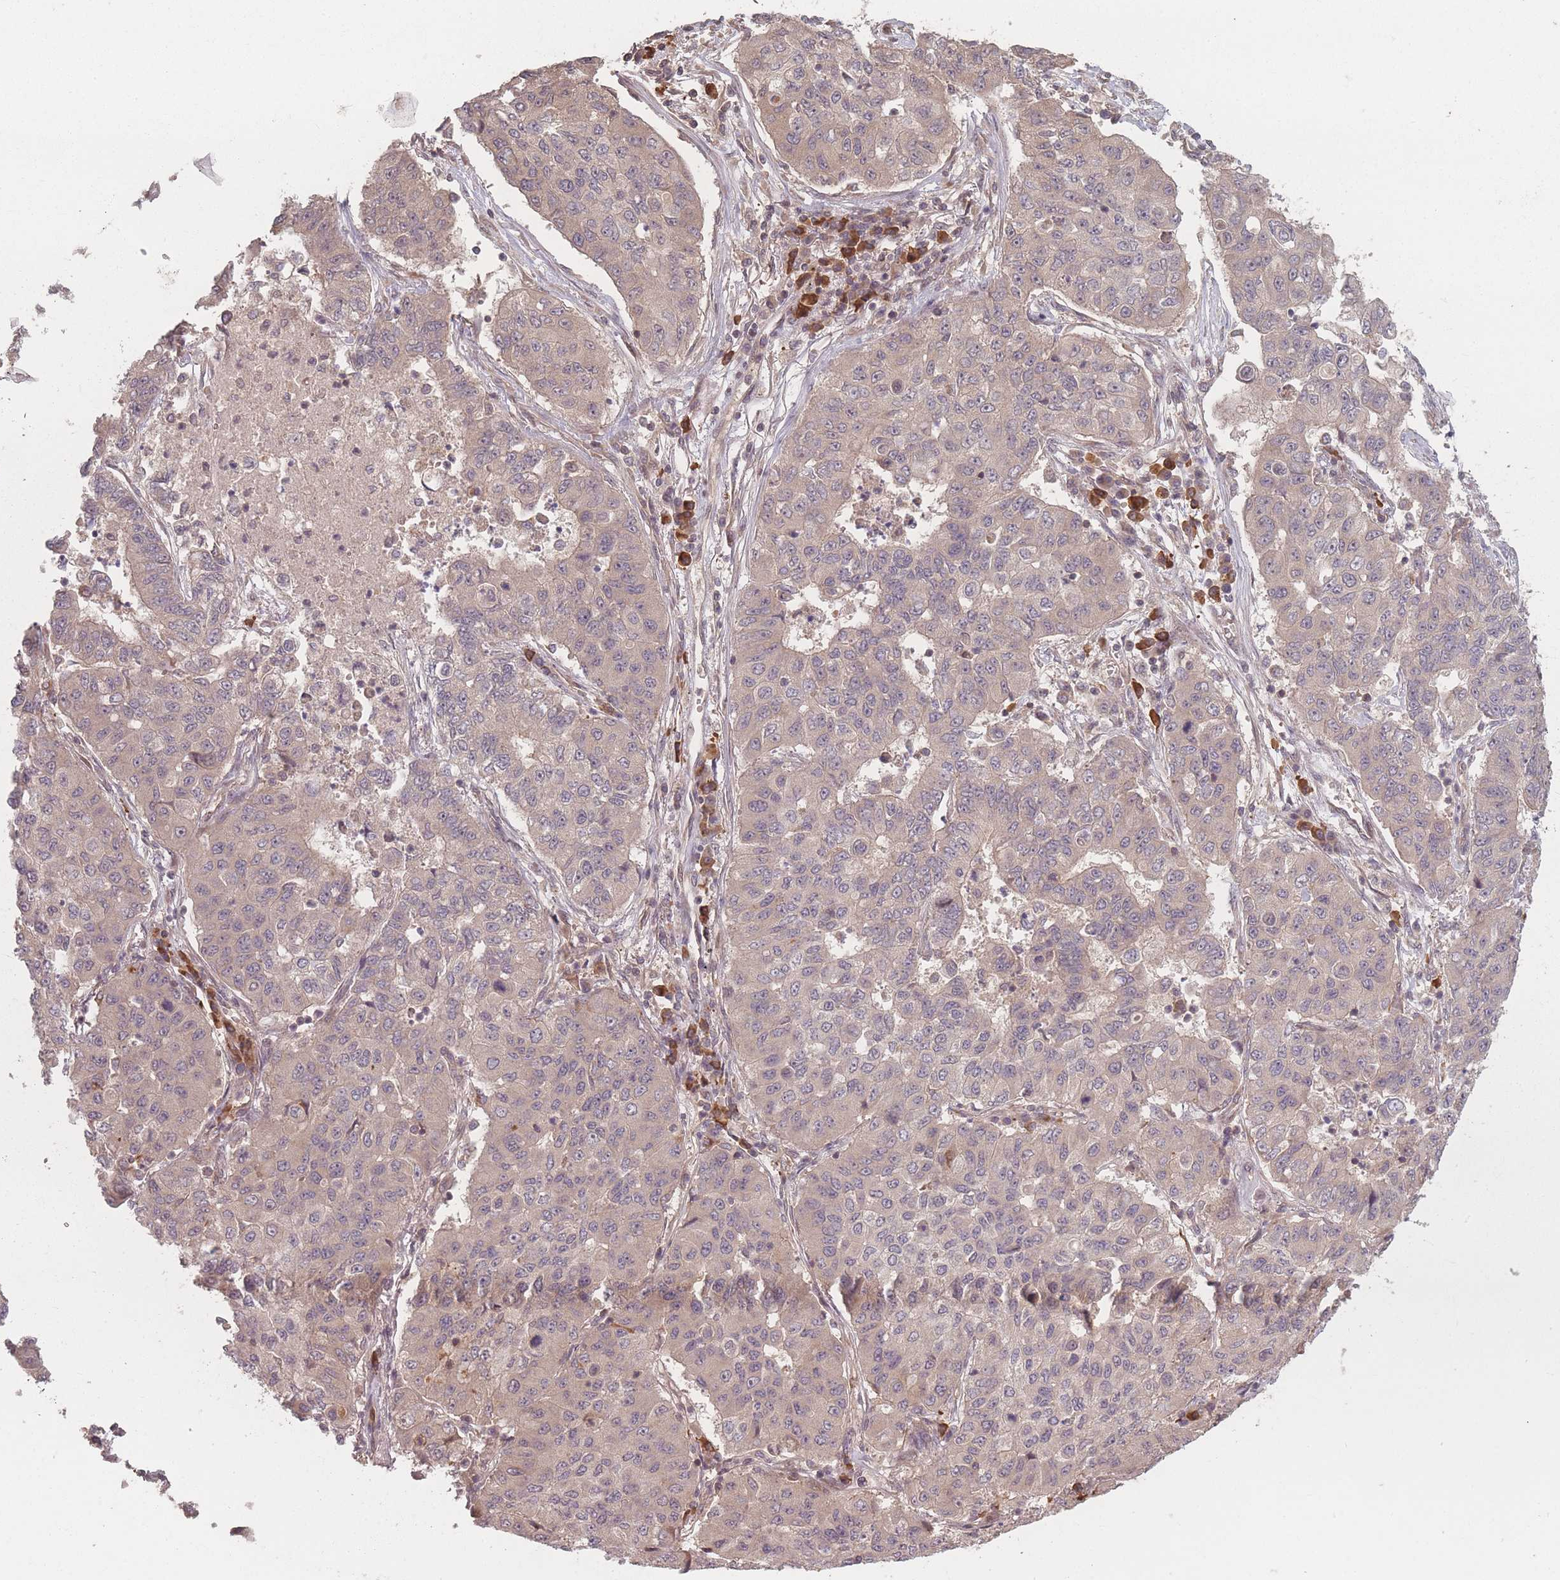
{"staining": {"intensity": "weak", "quantity": "25%-75%", "location": "cytoplasmic/membranous"}, "tissue": "lung cancer", "cell_type": "Tumor cells", "image_type": "cancer", "snomed": [{"axis": "morphology", "description": "Squamous cell carcinoma, NOS"}, {"axis": "topography", "description": "Lung"}], "caption": "Tumor cells demonstrate low levels of weak cytoplasmic/membranous expression in about 25%-75% of cells in lung cancer (squamous cell carcinoma).", "gene": "HAGH", "patient": {"sex": "male", "age": 74}}